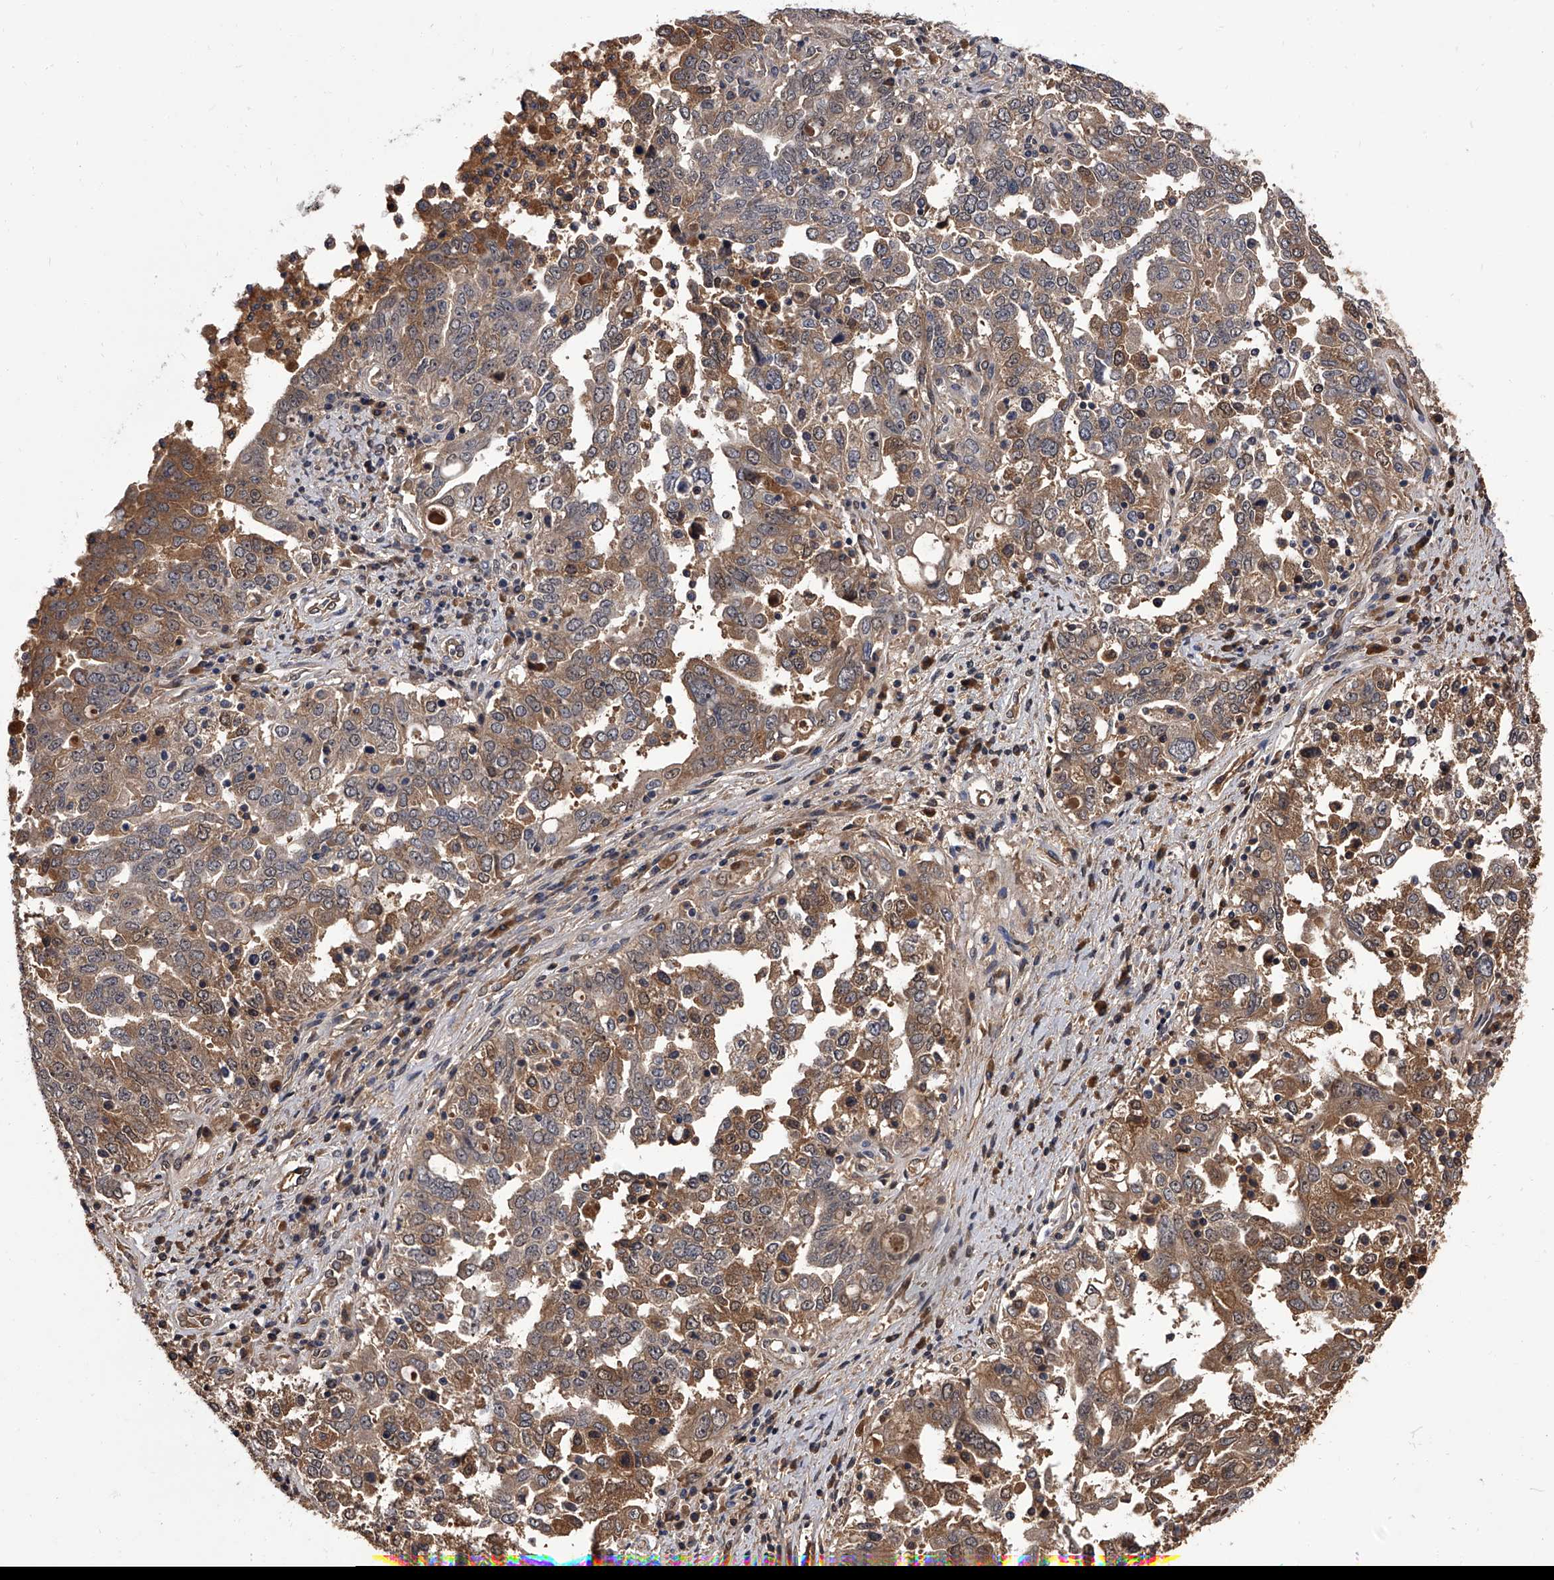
{"staining": {"intensity": "moderate", "quantity": "25%-75%", "location": "cytoplasmic/membranous"}, "tissue": "ovarian cancer", "cell_type": "Tumor cells", "image_type": "cancer", "snomed": [{"axis": "morphology", "description": "Carcinoma, endometroid"}, {"axis": "topography", "description": "Ovary"}], "caption": "Human endometroid carcinoma (ovarian) stained for a protein (brown) displays moderate cytoplasmic/membranous positive expression in about 25%-75% of tumor cells.", "gene": "SLC18B1", "patient": {"sex": "female", "age": 62}}